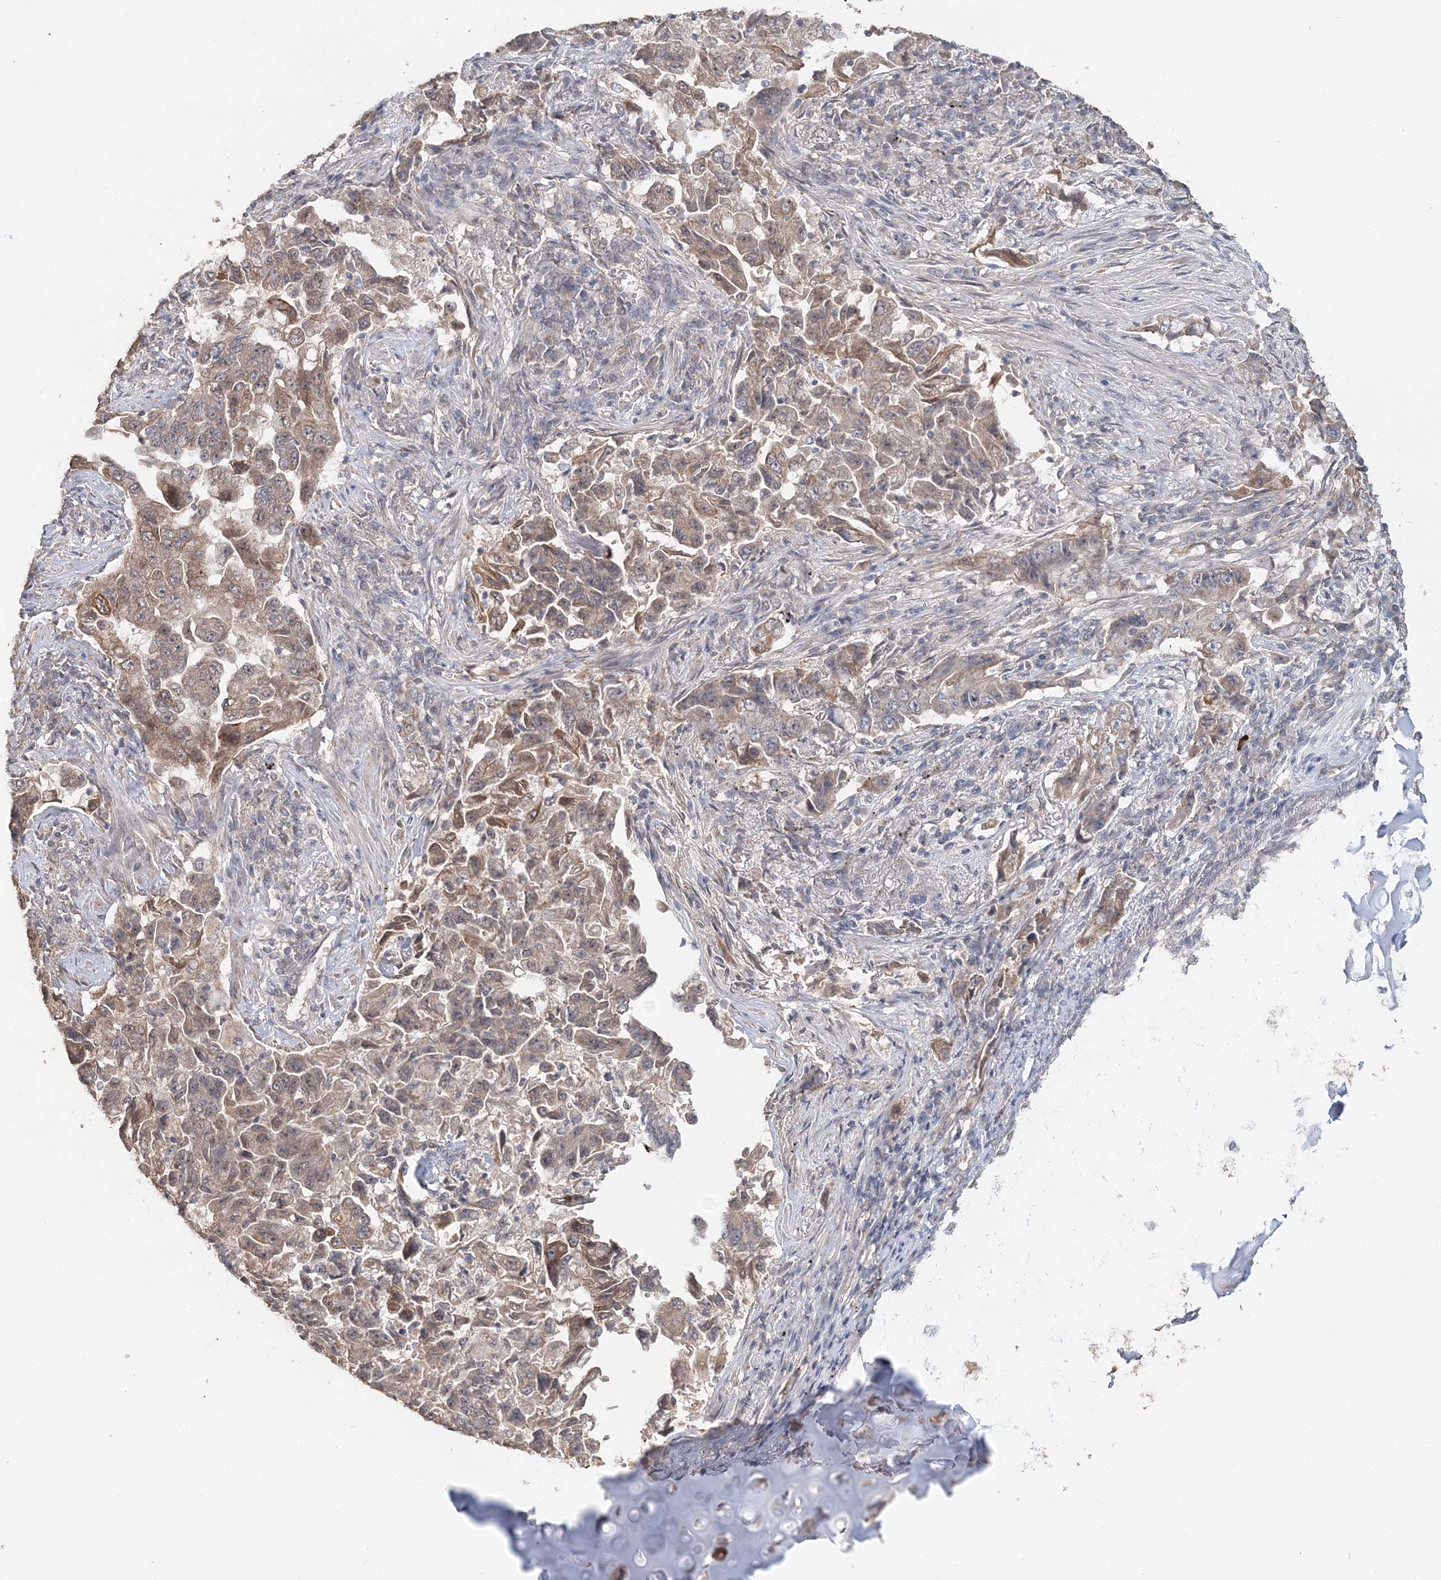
{"staining": {"intensity": "weak", "quantity": ">75%", "location": "cytoplasmic/membranous"}, "tissue": "lung cancer", "cell_type": "Tumor cells", "image_type": "cancer", "snomed": [{"axis": "morphology", "description": "Adenocarcinoma, NOS"}, {"axis": "topography", "description": "Lung"}], "caption": "Immunohistochemical staining of human lung adenocarcinoma reveals low levels of weak cytoplasmic/membranous expression in about >75% of tumor cells. Nuclei are stained in blue.", "gene": "FBXO38", "patient": {"sex": "female", "age": 51}}